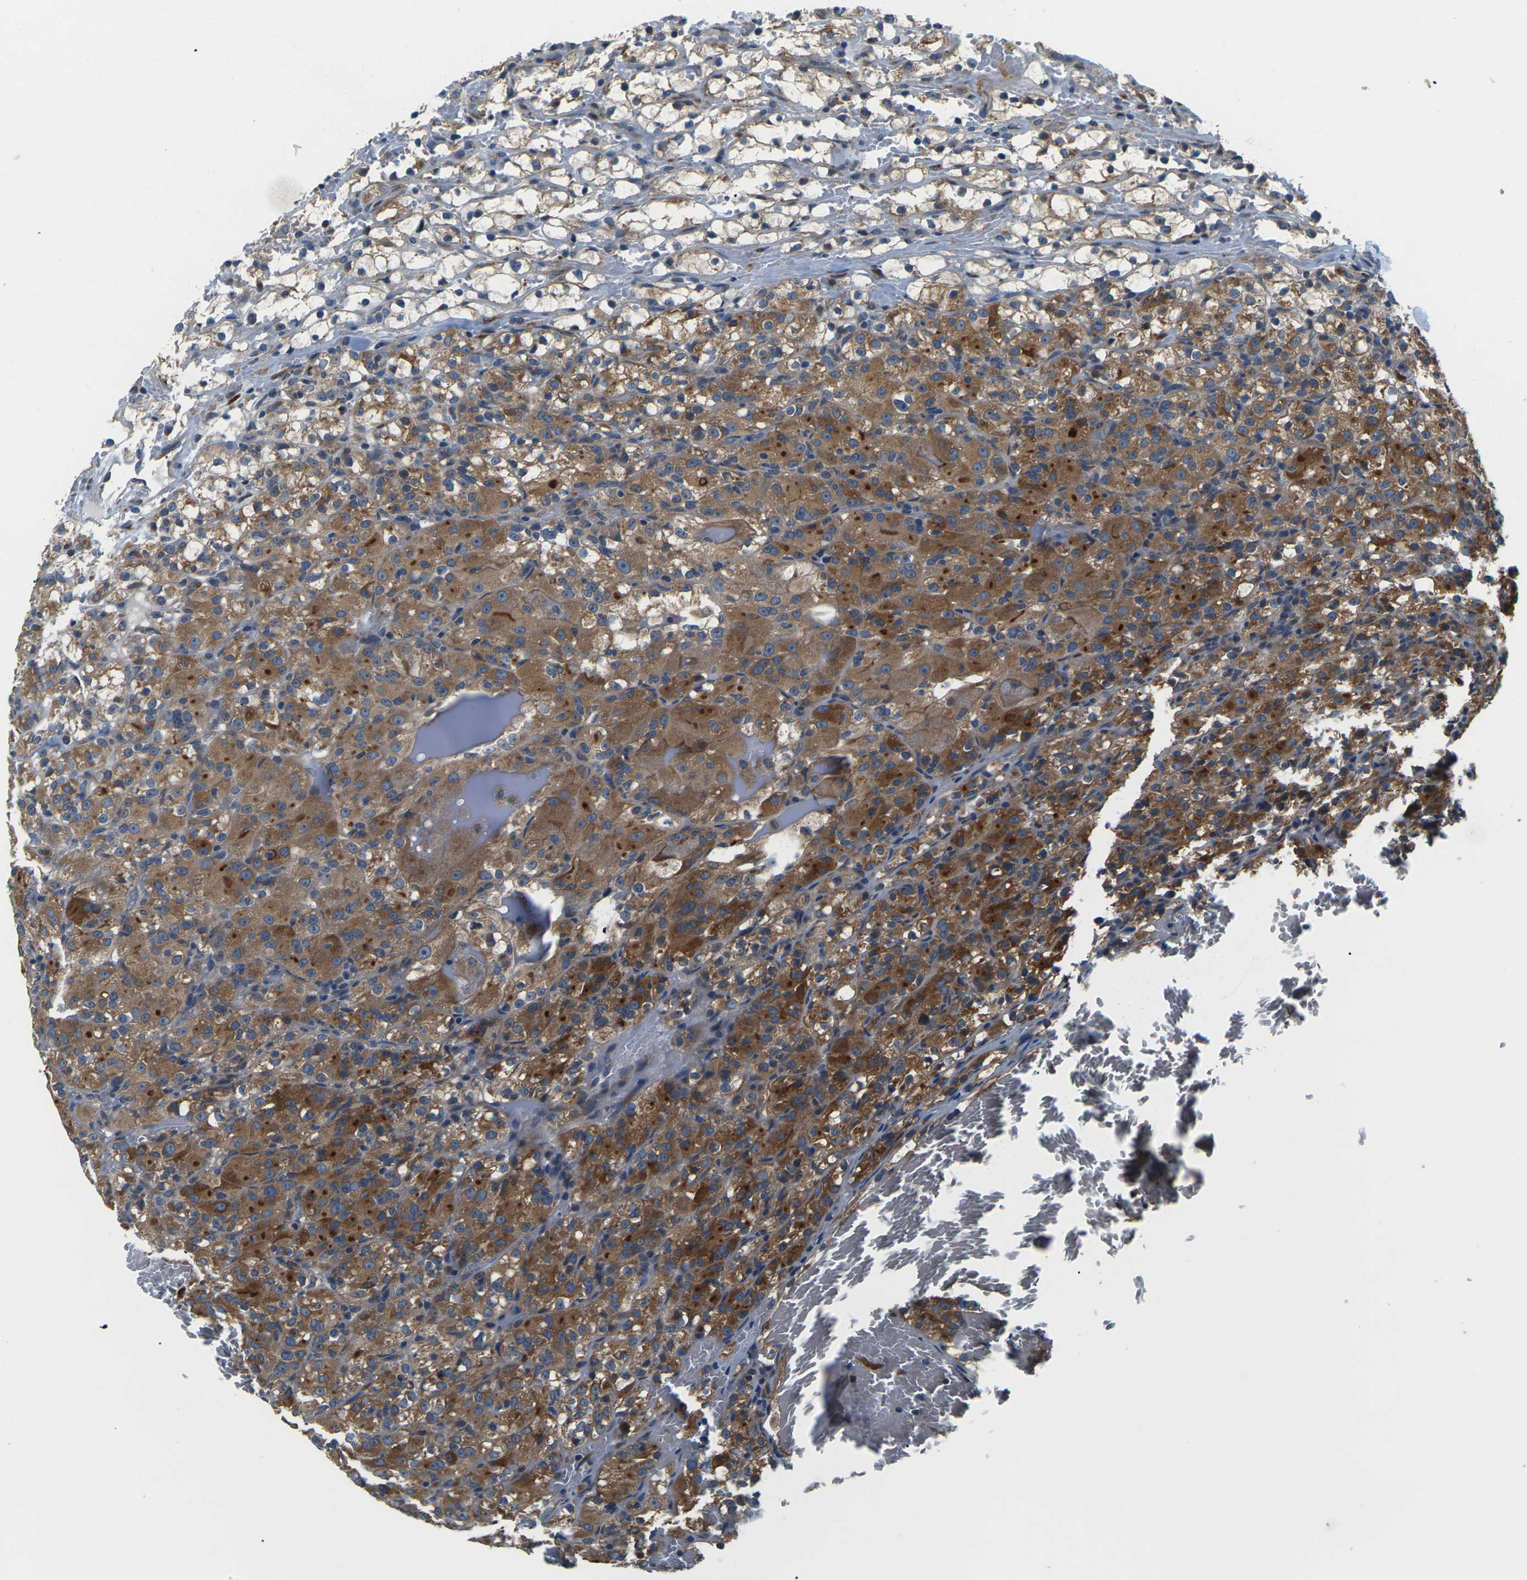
{"staining": {"intensity": "moderate", "quantity": ">75%", "location": "cytoplasmic/membranous"}, "tissue": "renal cancer", "cell_type": "Tumor cells", "image_type": "cancer", "snomed": [{"axis": "morphology", "description": "Adenocarcinoma, NOS"}, {"axis": "topography", "description": "Kidney"}], "caption": "Brown immunohistochemical staining in human adenocarcinoma (renal) shows moderate cytoplasmic/membranous staining in approximately >75% of tumor cells.", "gene": "GABRP", "patient": {"sex": "male", "age": 61}}